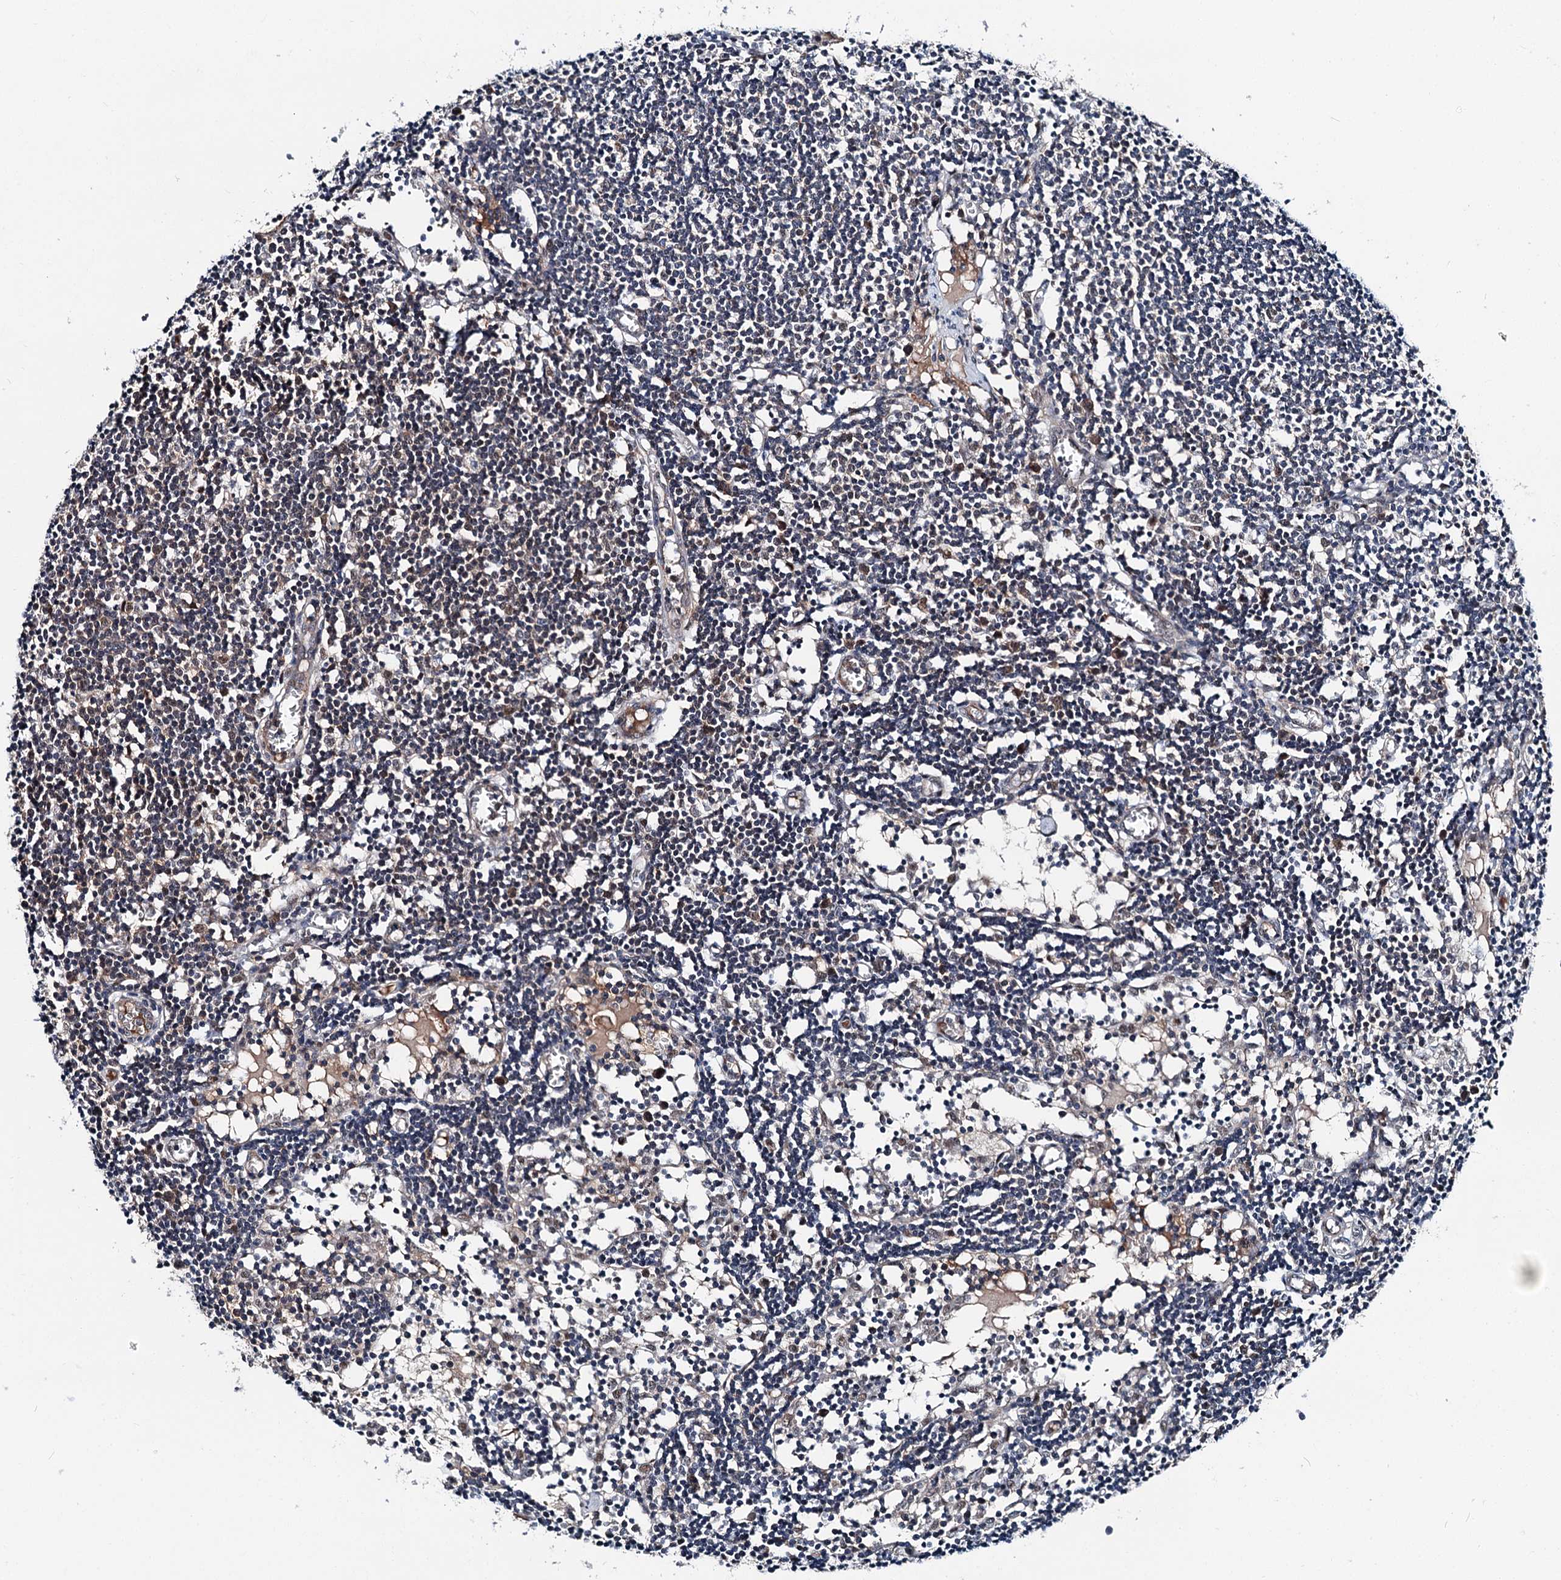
{"staining": {"intensity": "moderate", "quantity": ">75%", "location": "nuclear"}, "tissue": "lymph node", "cell_type": "Germinal center cells", "image_type": "normal", "snomed": [{"axis": "morphology", "description": "Normal tissue, NOS"}, {"axis": "topography", "description": "Lymph node"}], "caption": "This image demonstrates immunohistochemistry (IHC) staining of unremarkable lymph node, with medium moderate nuclear expression in about >75% of germinal center cells.", "gene": "PSMD13", "patient": {"sex": "female", "age": 11}}